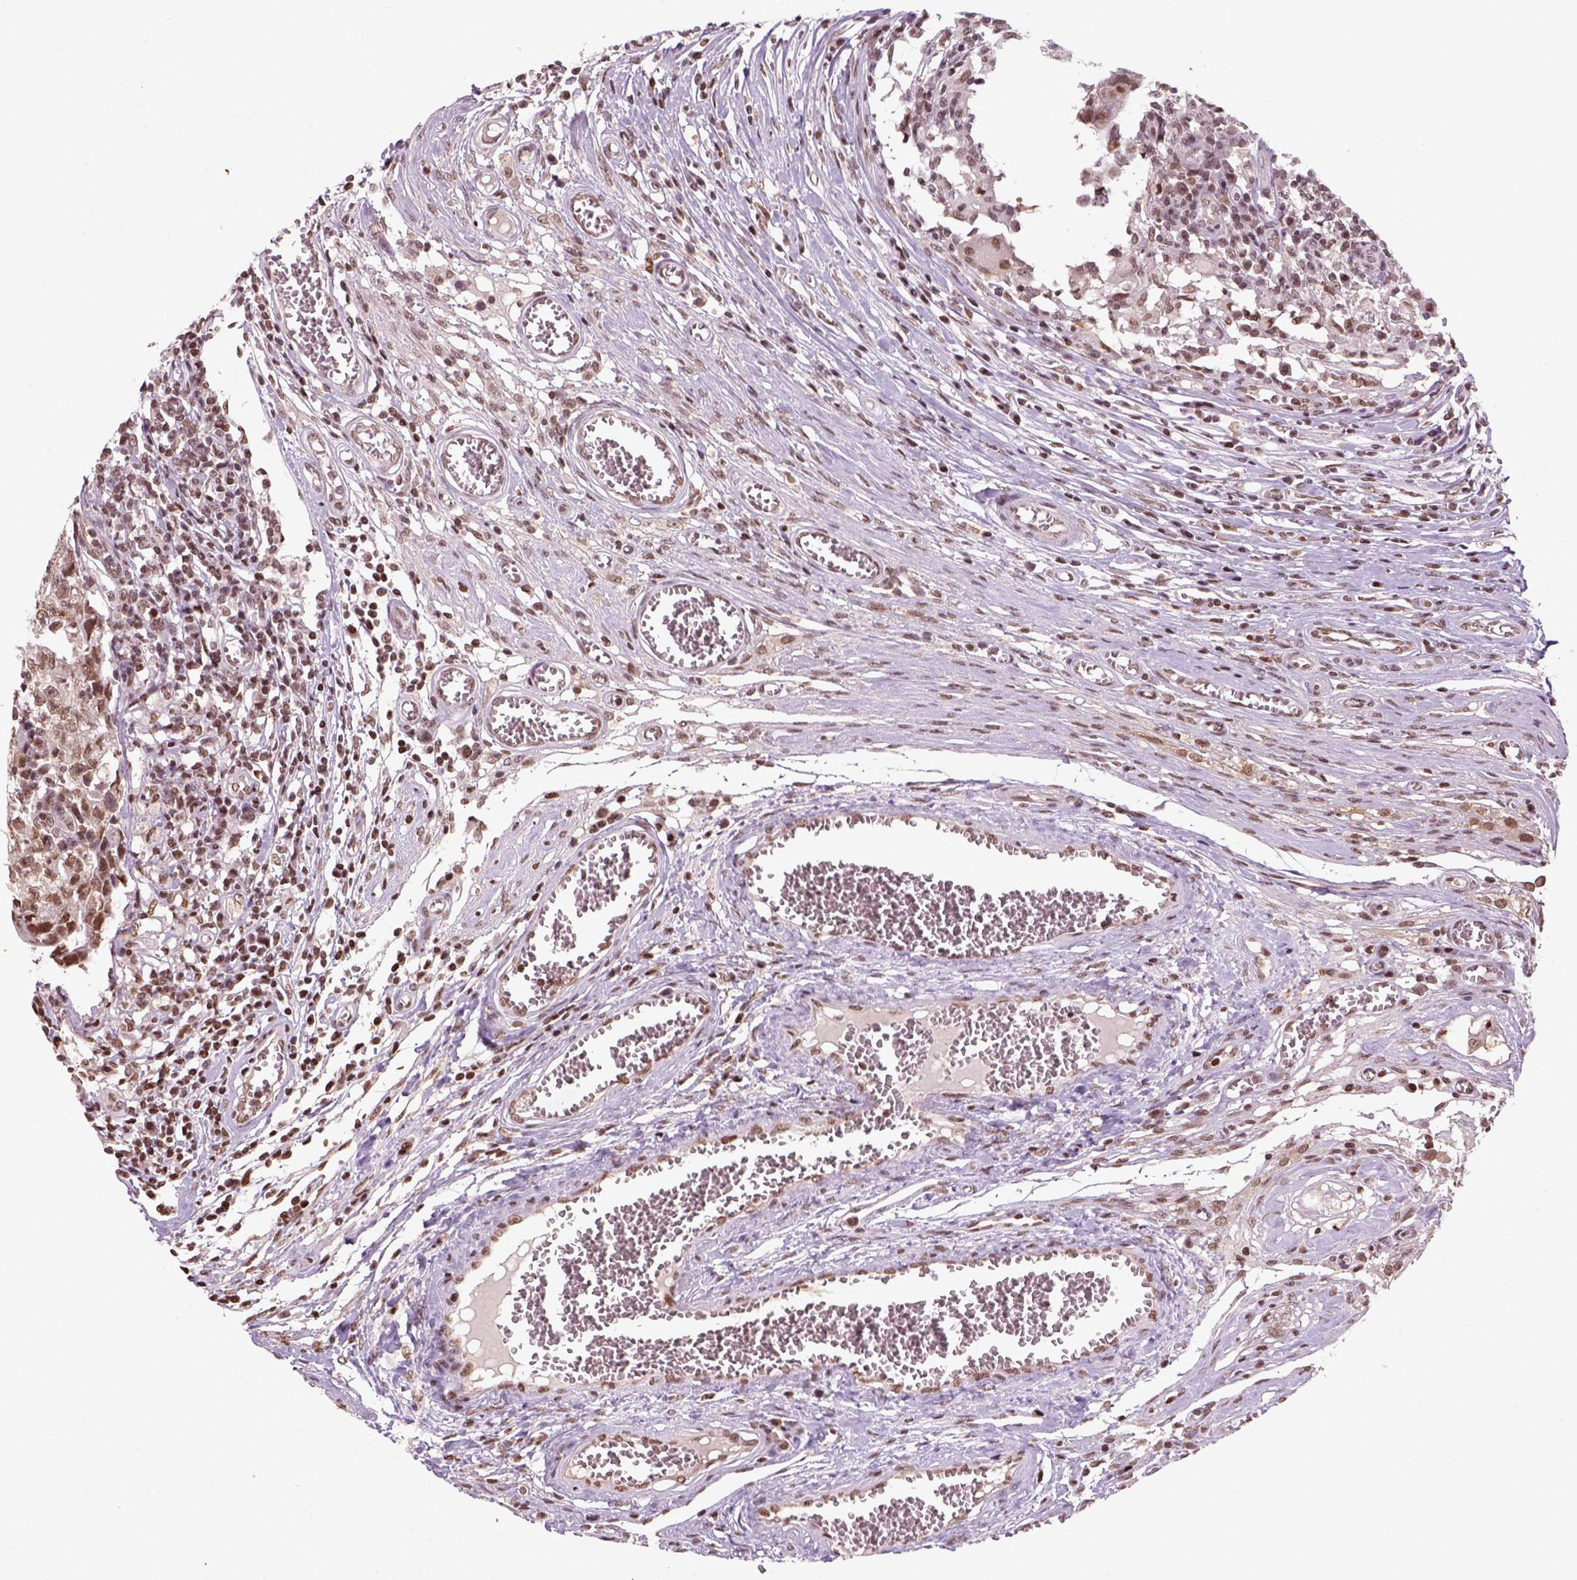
{"staining": {"intensity": "moderate", "quantity": ">75%", "location": "nuclear"}, "tissue": "testis cancer", "cell_type": "Tumor cells", "image_type": "cancer", "snomed": [{"axis": "morphology", "description": "Carcinoma, Embryonal, NOS"}, {"axis": "topography", "description": "Testis"}], "caption": "Immunohistochemistry (IHC) histopathology image of testis cancer stained for a protein (brown), which exhibits medium levels of moderate nuclear expression in about >75% of tumor cells.", "gene": "GOT1", "patient": {"sex": "male", "age": 36}}